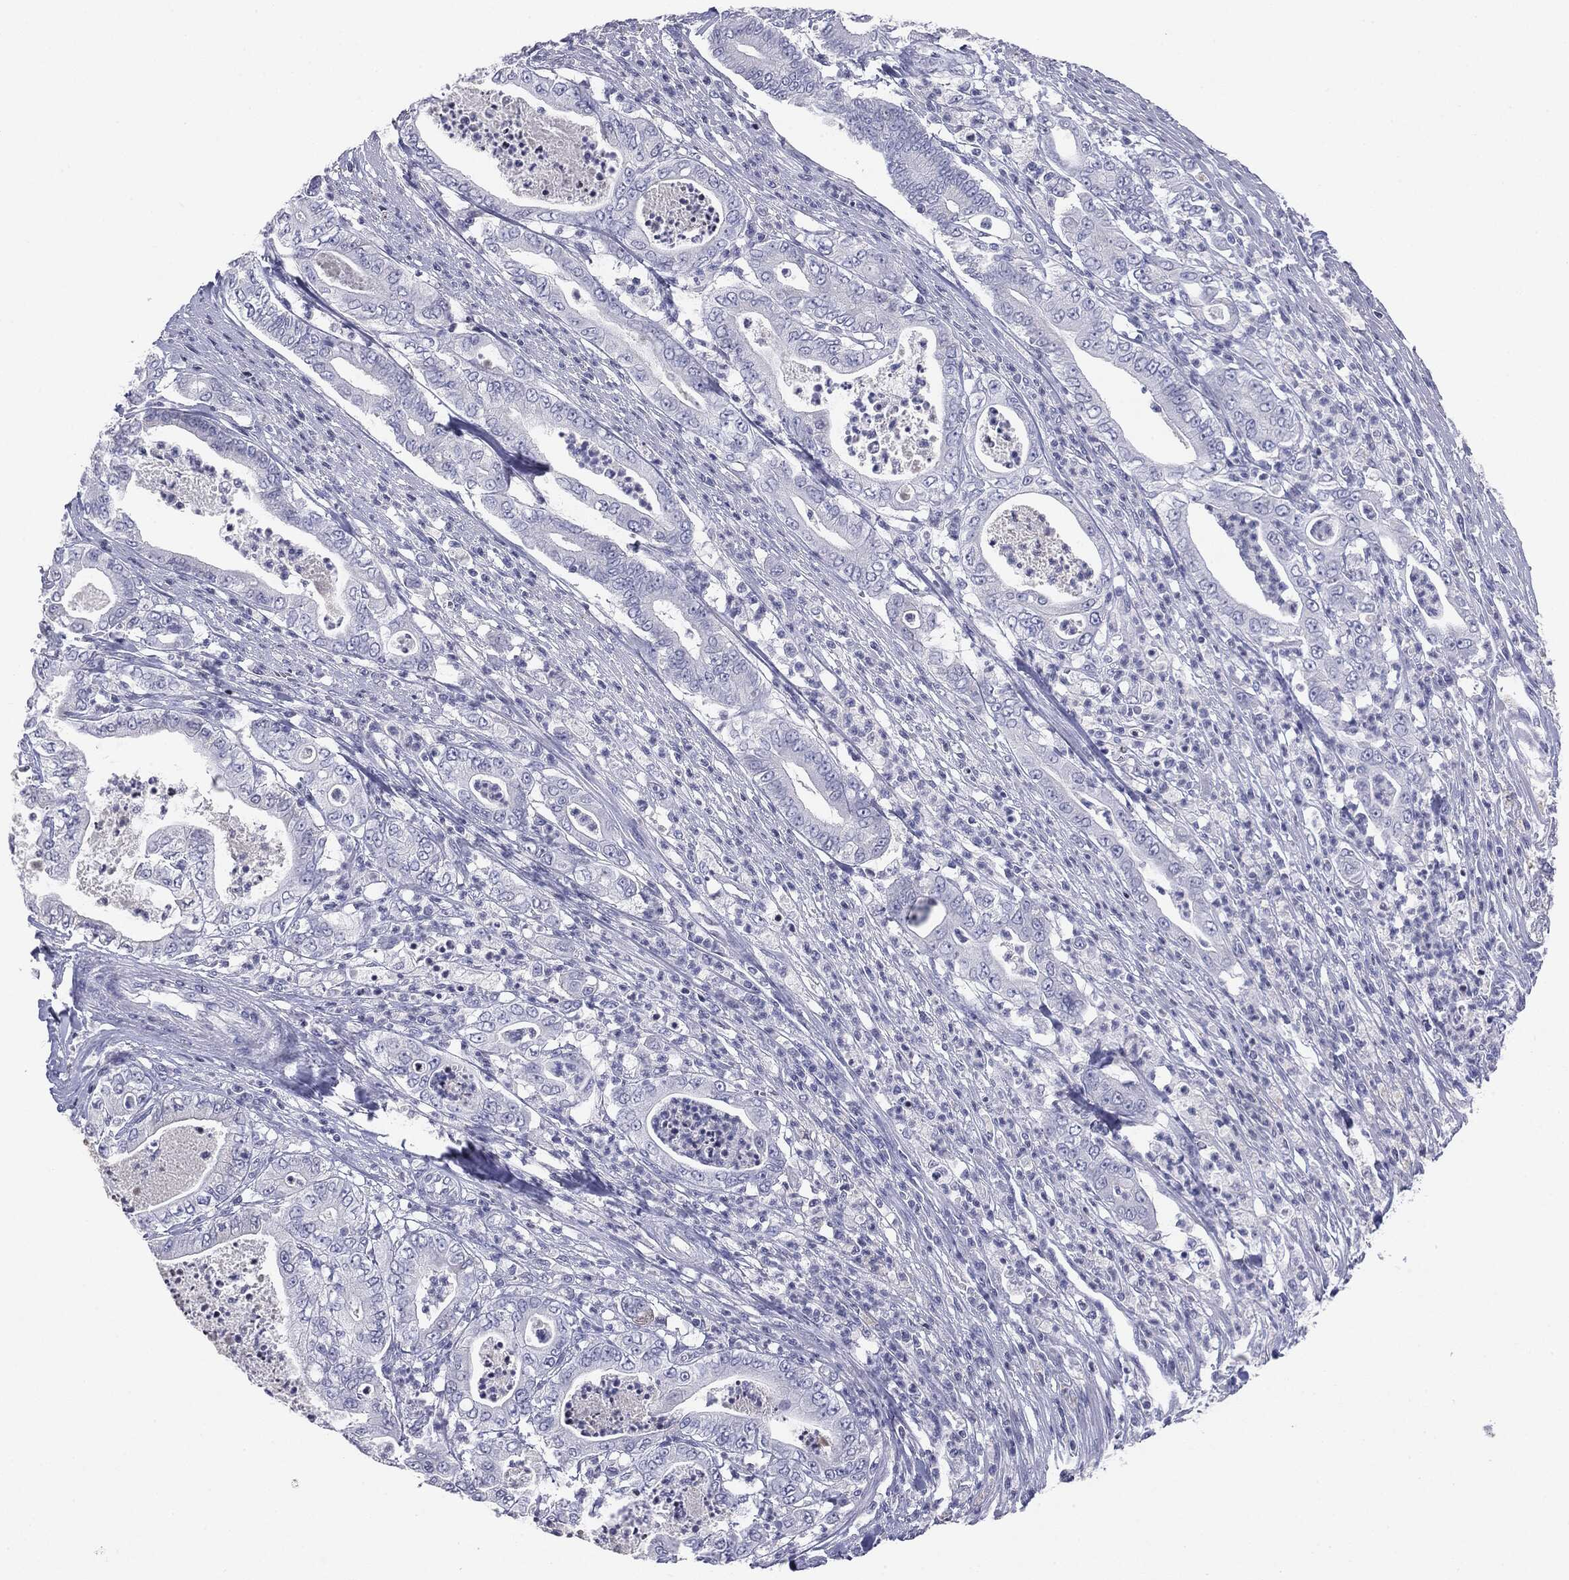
{"staining": {"intensity": "negative", "quantity": "none", "location": "none"}, "tissue": "pancreatic cancer", "cell_type": "Tumor cells", "image_type": "cancer", "snomed": [{"axis": "morphology", "description": "Adenocarcinoma, NOS"}, {"axis": "topography", "description": "Pancreas"}], "caption": "Pancreatic adenocarcinoma stained for a protein using IHC reveals no expression tumor cells.", "gene": "SERPINB4", "patient": {"sex": "male", "age": 71}}